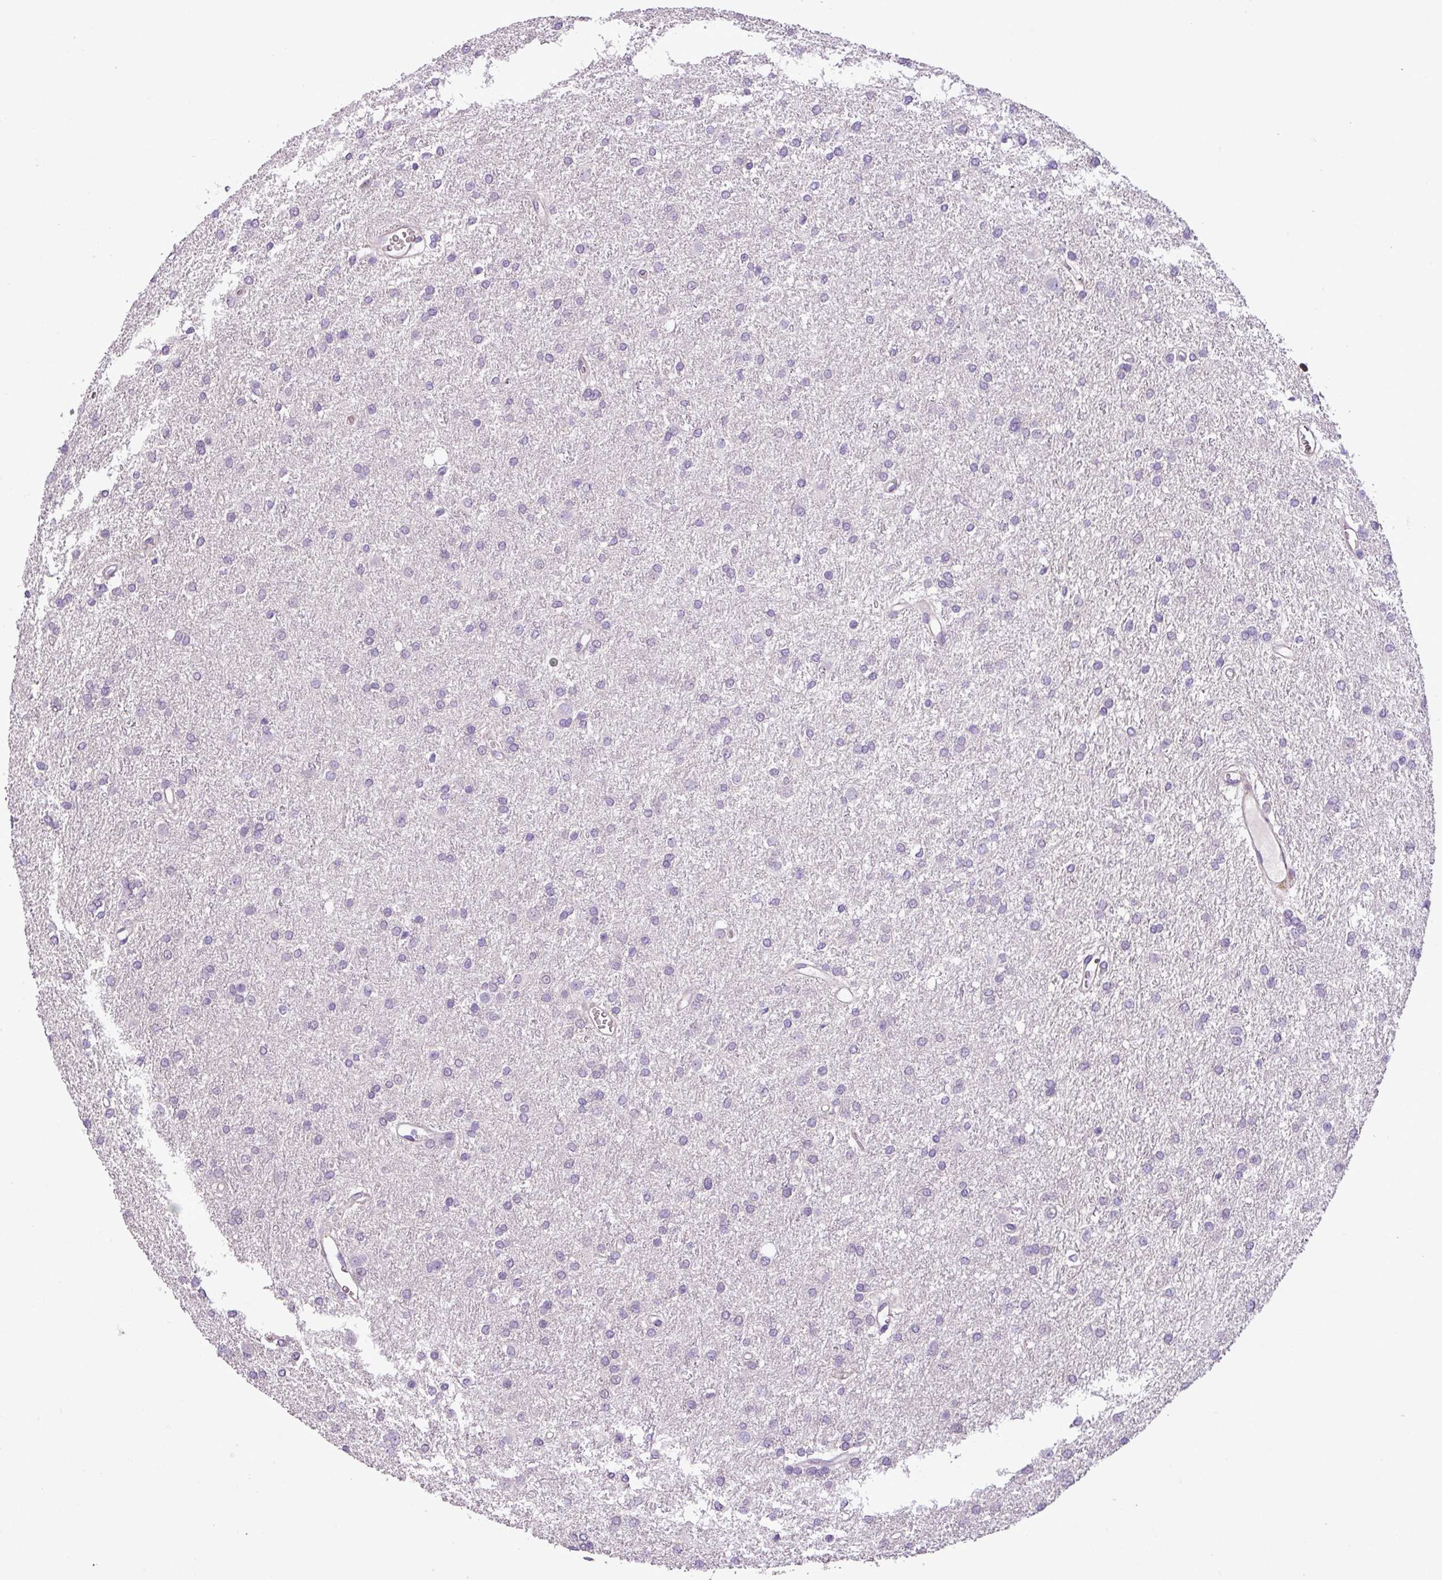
{"staining": {"intensity": "negative", "quantity": "none", "location": "none"}, "tissue": "glioma", "cell_type": "Tumor cells", "image_type": "cancer", "snomed": [{"axis": "morphology", "description": "Glioma, malignant, High grade"}, {"axis": "topography", "description": "Brain"}], "caption": "High-grade glioma (malignant) was stained to show a protein in brown. There is no significant staining in tumor cells. (Brightfield microscopy of DAB immunohistochemistry at high magnification).", "gene": "NBEAL2", "patient": {"sex": "female", "age": 50}}